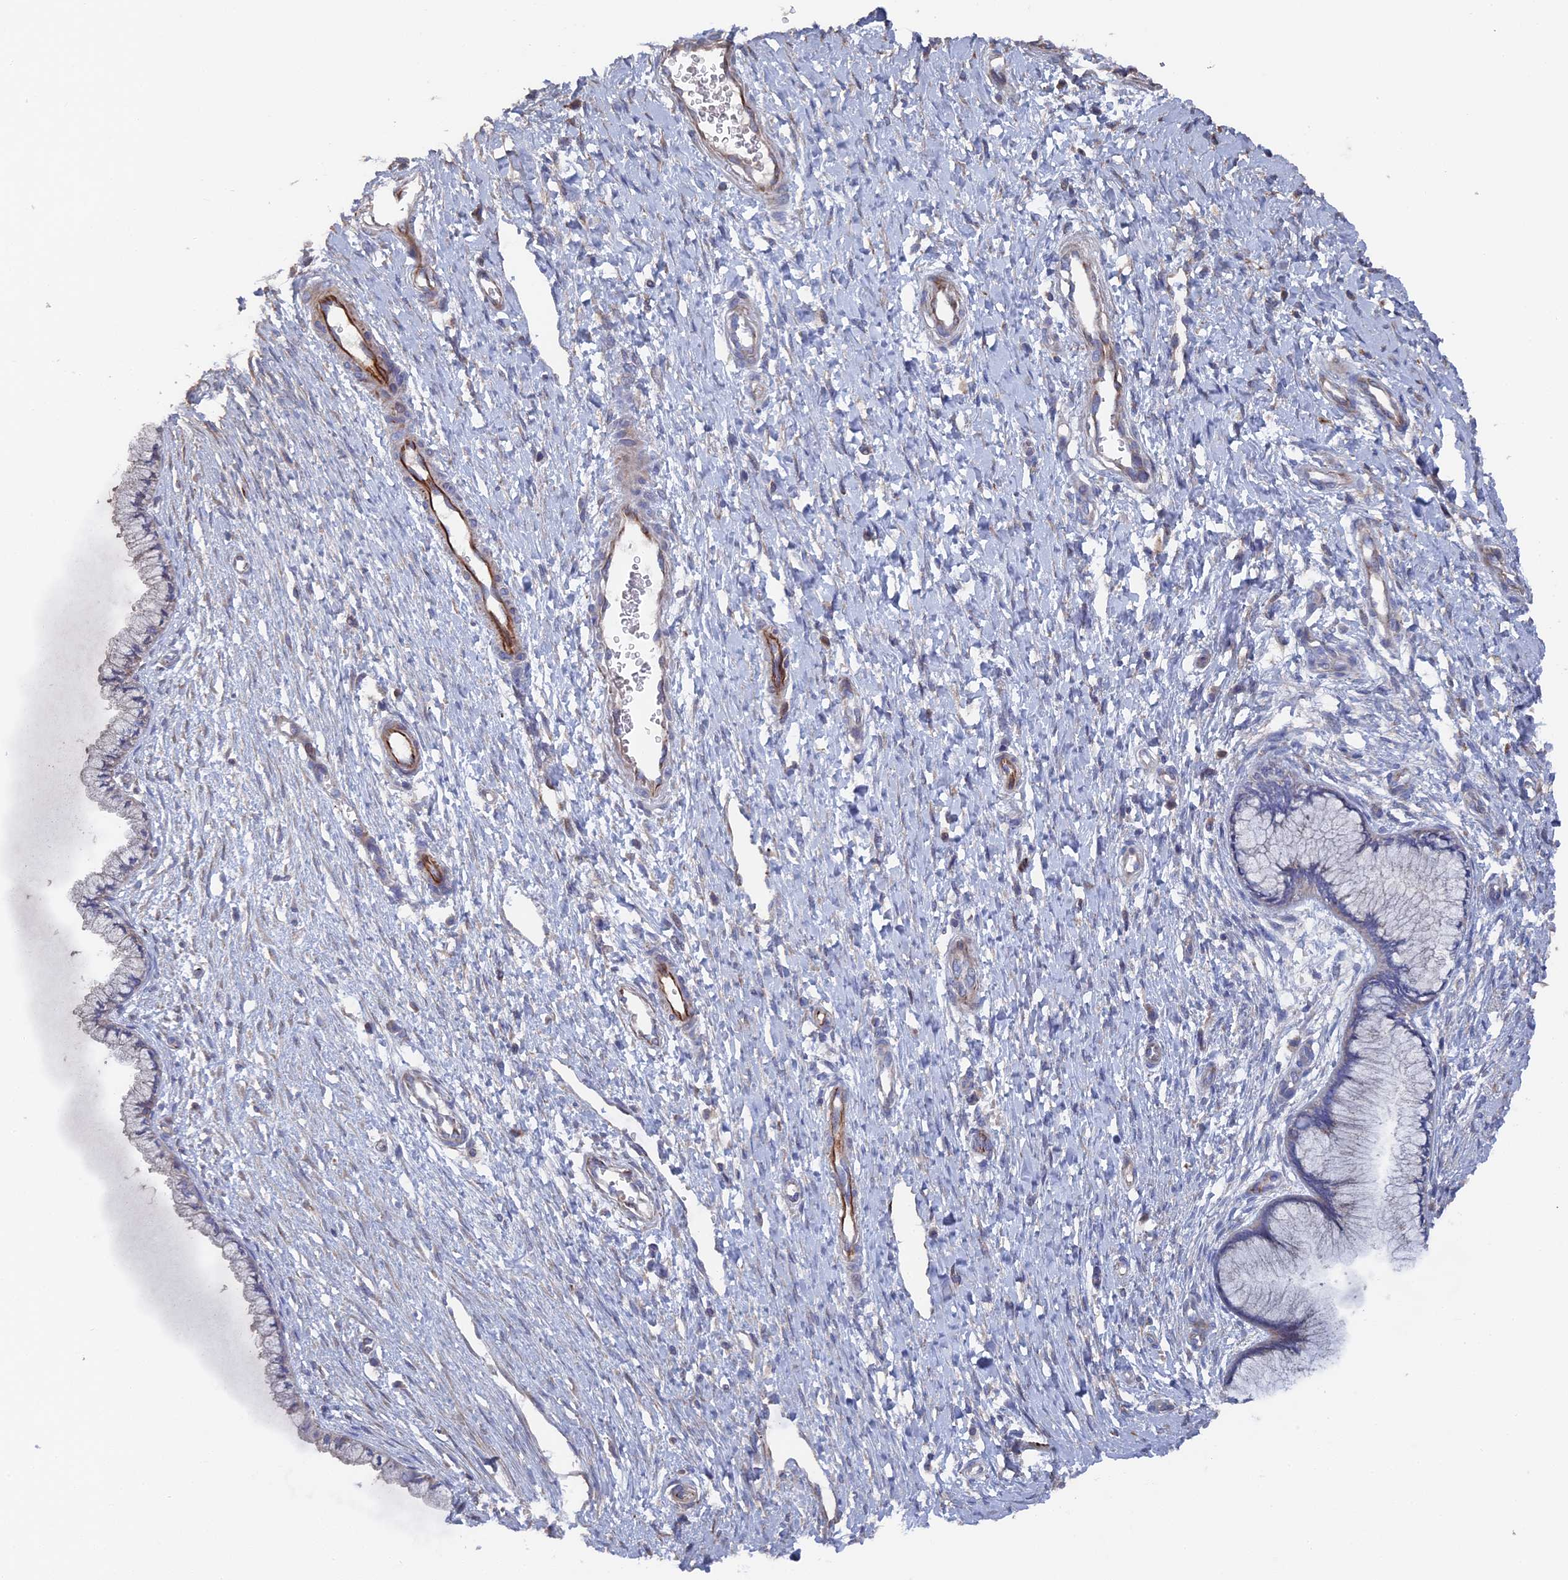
{"staining": {"intensity": "negative", "quantity": "none", "location": "none"}, "tissue": "cervix", "cell_type": "Glandular cells", "image_type": "normal", "snomed": [{"axis": "morphology", "description": "Normal tissue, NOS"}, {"axis": "topography", "description": "Cervix"}], "caption": "Protein analysis of benign cervix shows no significant expression in glandular cells. (DAB (3,3'-diaminobenzidine) immunohistochemistry, high magnification).", "gene": "SMG9", "patient": {"sex": "female", "age": 55}}